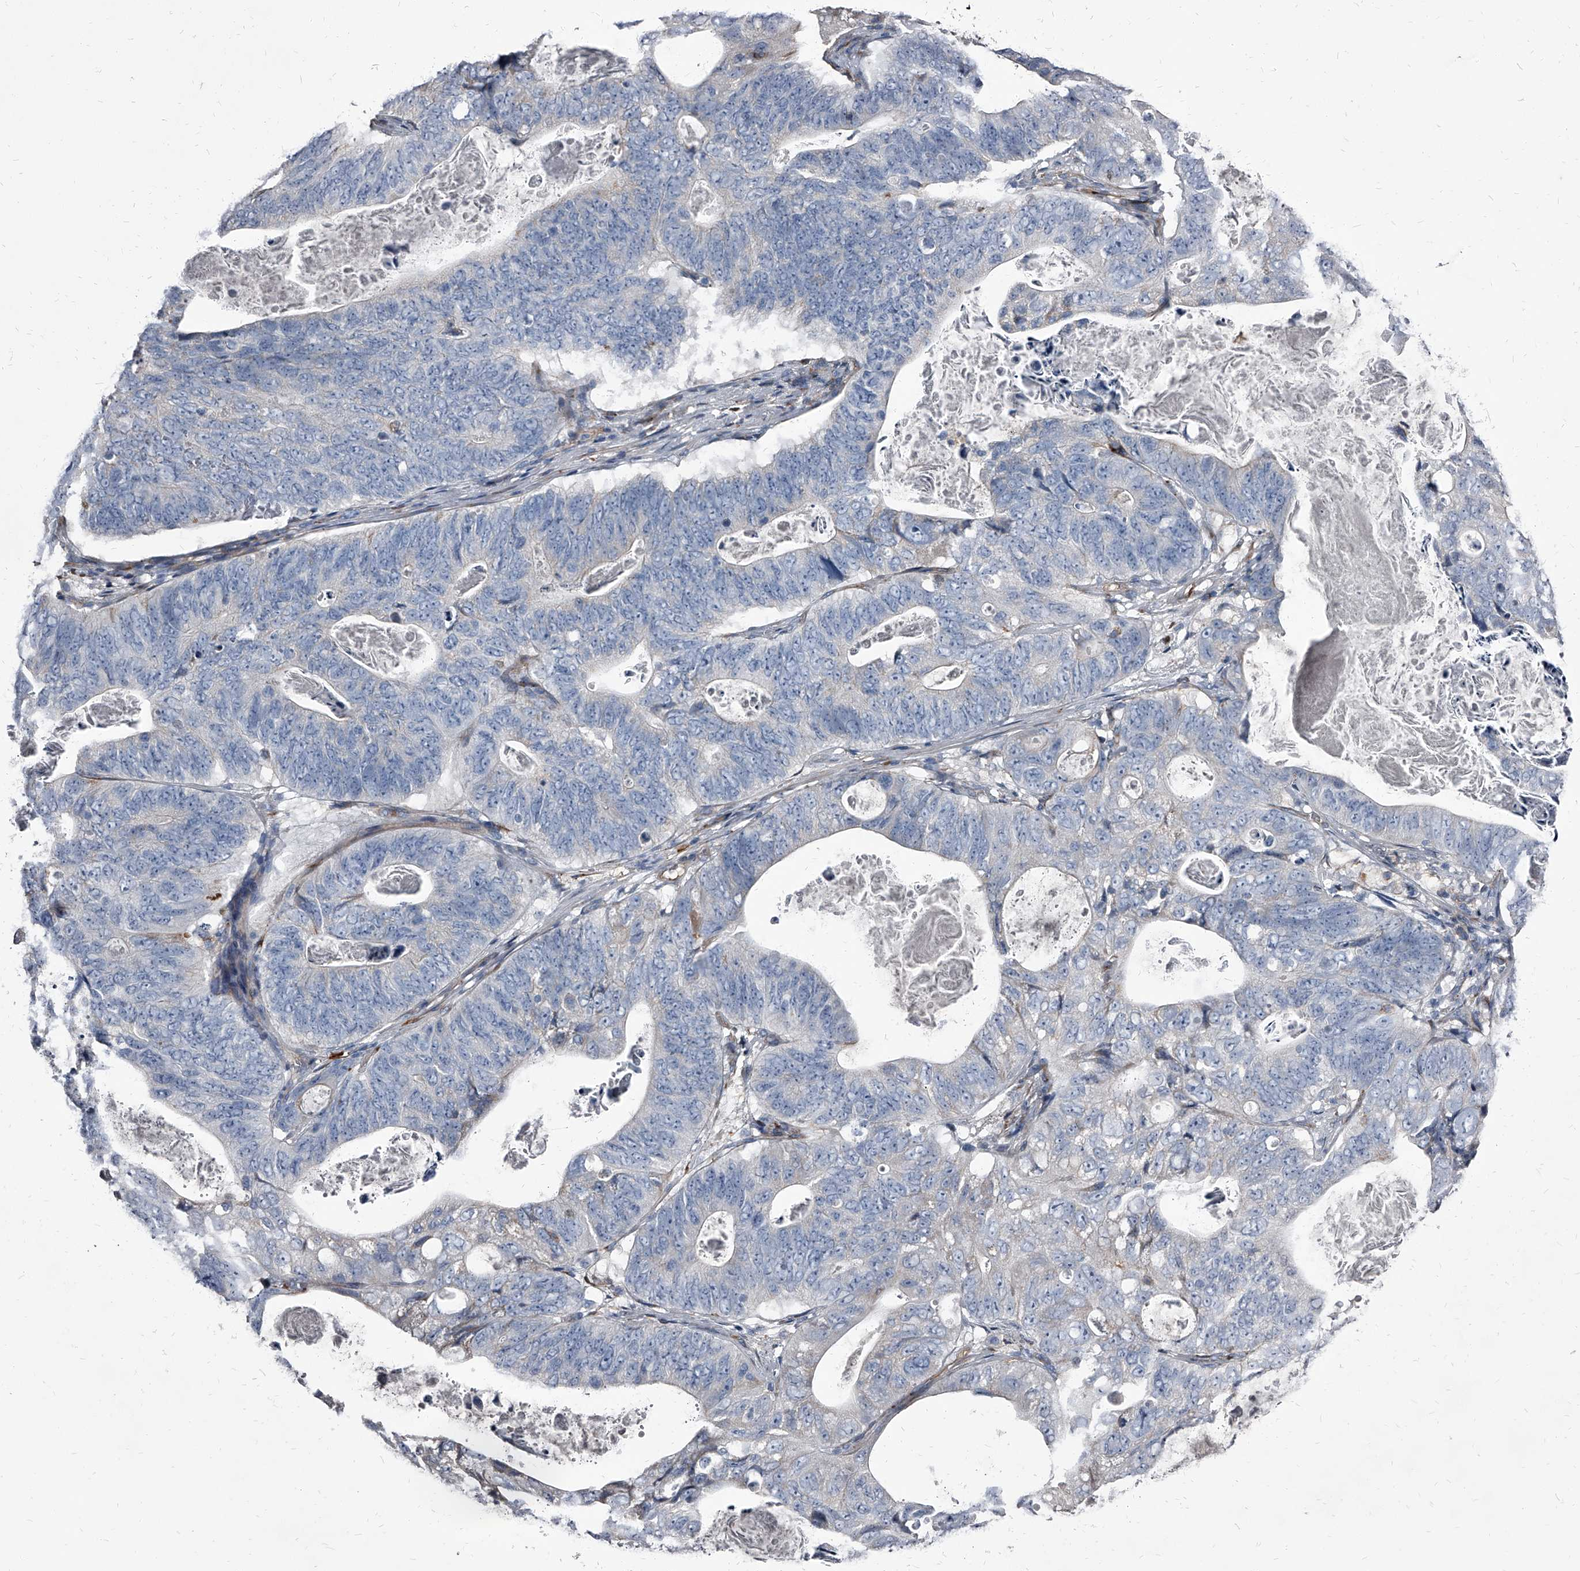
{"staining": {"intensity": "negative", "quantity": "none", "location": "none"}, "tissue": "stomach cancer", "cell_type": "Tumor cells", "image_type": "cancer", "snomed": [{"axis": "morphology", "description": "Normal tissue, NOS"}, {"axis": "morphology", "description": "Adenocarcinoma, NOS"}, {"axis": "topography", "description": "Stomach"}], "caption": "Protein analysis of stomach cancer reveals no significant expression in tumor cells. Nuclei are stained in blue.", "gene": "PGLYRP3", "patient": {"sex": "female", "age": 89}}